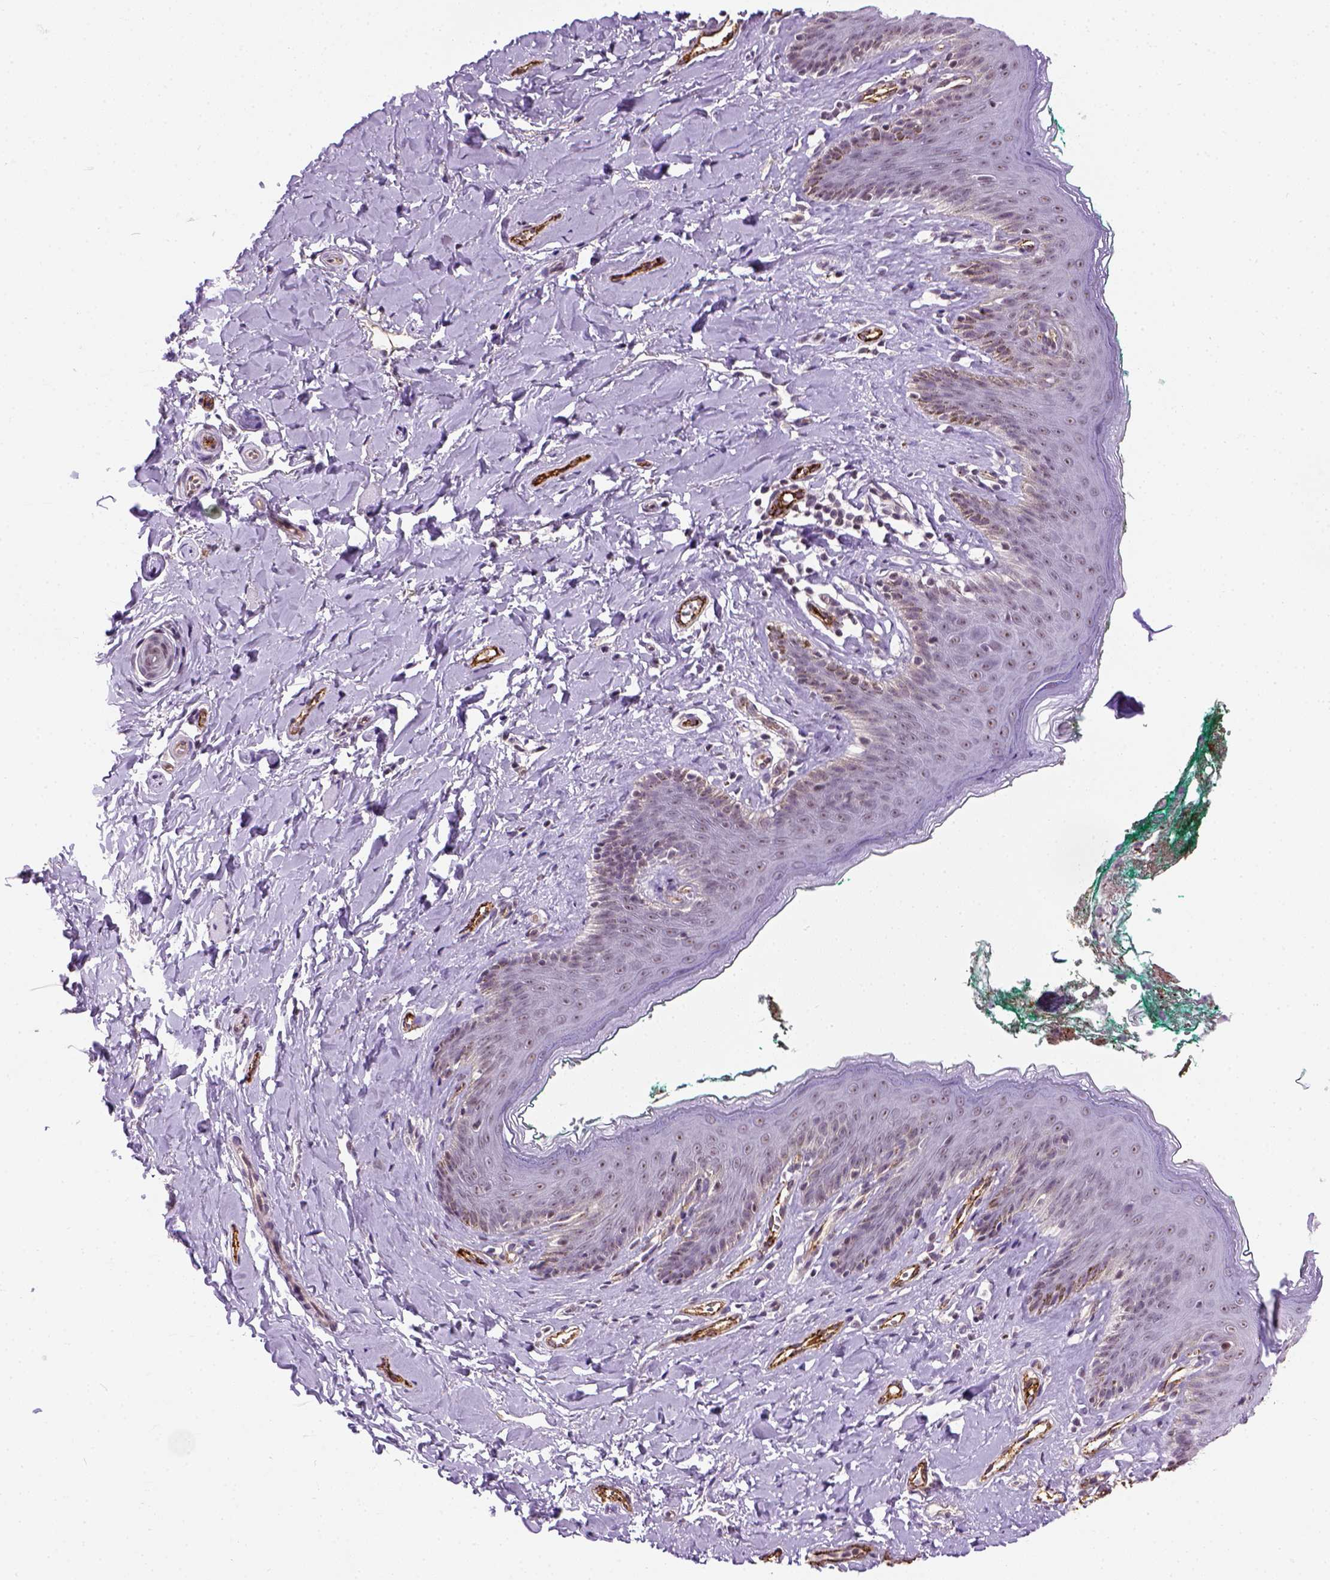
{"staining": {"intensity": "negative", "quantity": "none", "location": "none"}, "tissue": "skin", "cell_type": "Epidermal cells", "image_type": "normal", "snomed": [{"axis": "morphology", "description": "Normal tissue, NOS"}, {"axis": "topography", "description": "Vulva"}], "caption": "Immunohistochemistry (IHC) image of normal human skin stained for a protein (brown), which displays no staining in epidermal cells.", "gene": "VWF", "patient": {"sex": "female", "age": 66}}